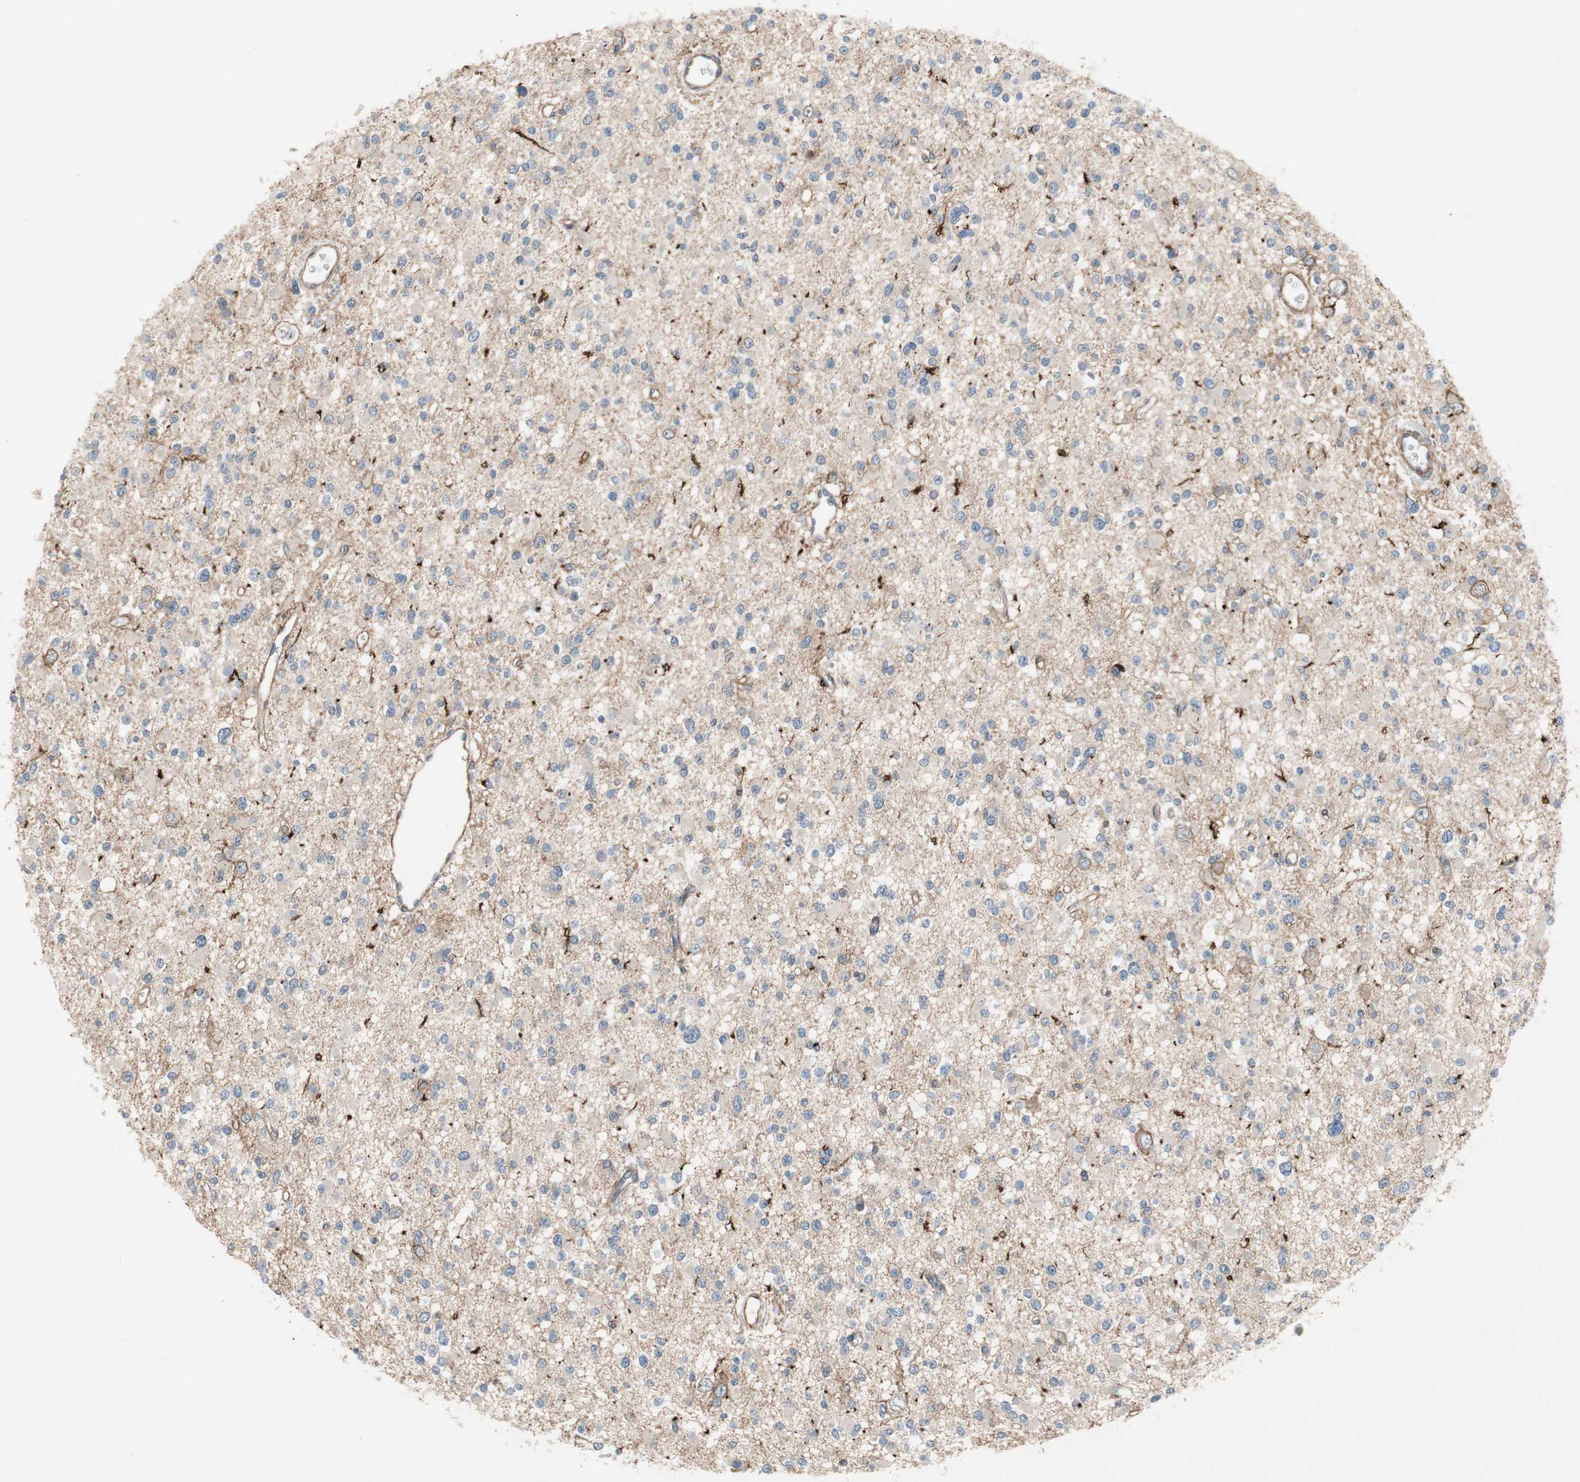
{"staining": {"intensity": "weak", "quantity": "<25%", "location": "cytoplasmic/membranous"}, "tissue": "glioma", "cell_type": "Tumor cells", "image_type": "cancer", "snomed": [{"axis": "morphology", "description": "Glioma, malignant, Low grade"}, {"axis": "topography", "description": "Brain"}], "caption": "The photomicrograph shows no significant staining in tumor cells of glioma.", "gene": "GRHL1", "patient": {"sex": "female", "age": 22}}